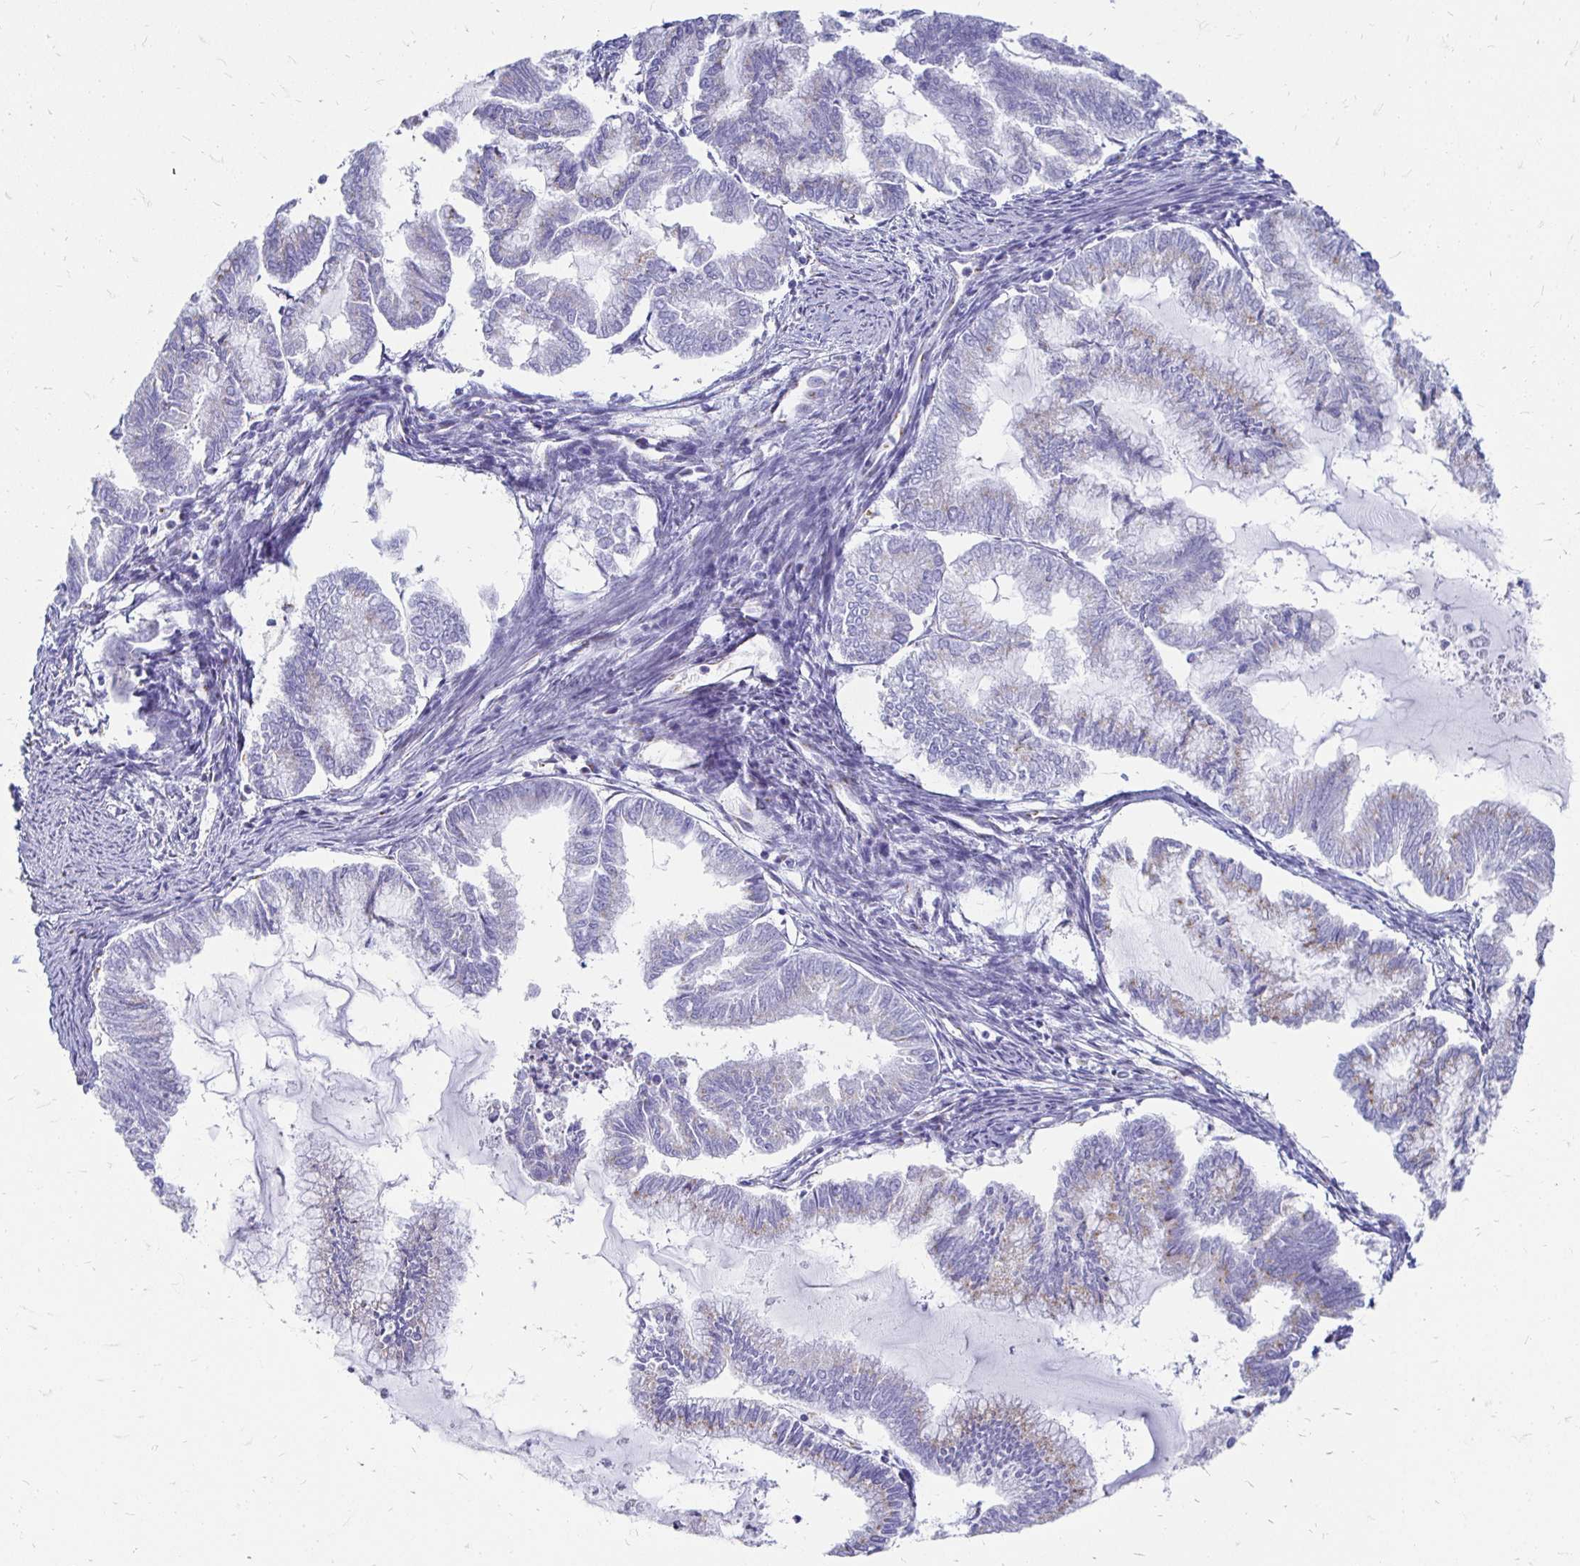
{"staining": {"intensity": "weak", "quantity": "<25%", "location": "cytoplasmic/membranous"}, "tissue": "endometrial cancer", "cell_type": "Tumor cells", "image_type": "cancer", "snomed": [{"axis": "morphology", "description": "Adenocarcinoma, NOS"}, {"axis": "topography", "description": "Endometrium"}], "caption": "An IHC photomicrograph of adenocarcinoma (endometrial) is shown. There is no staining in tumor cells of adenocarcinoma (endometrial).", "gene": "PAGE4", "patient": {"sex": "female", "age": 79}}